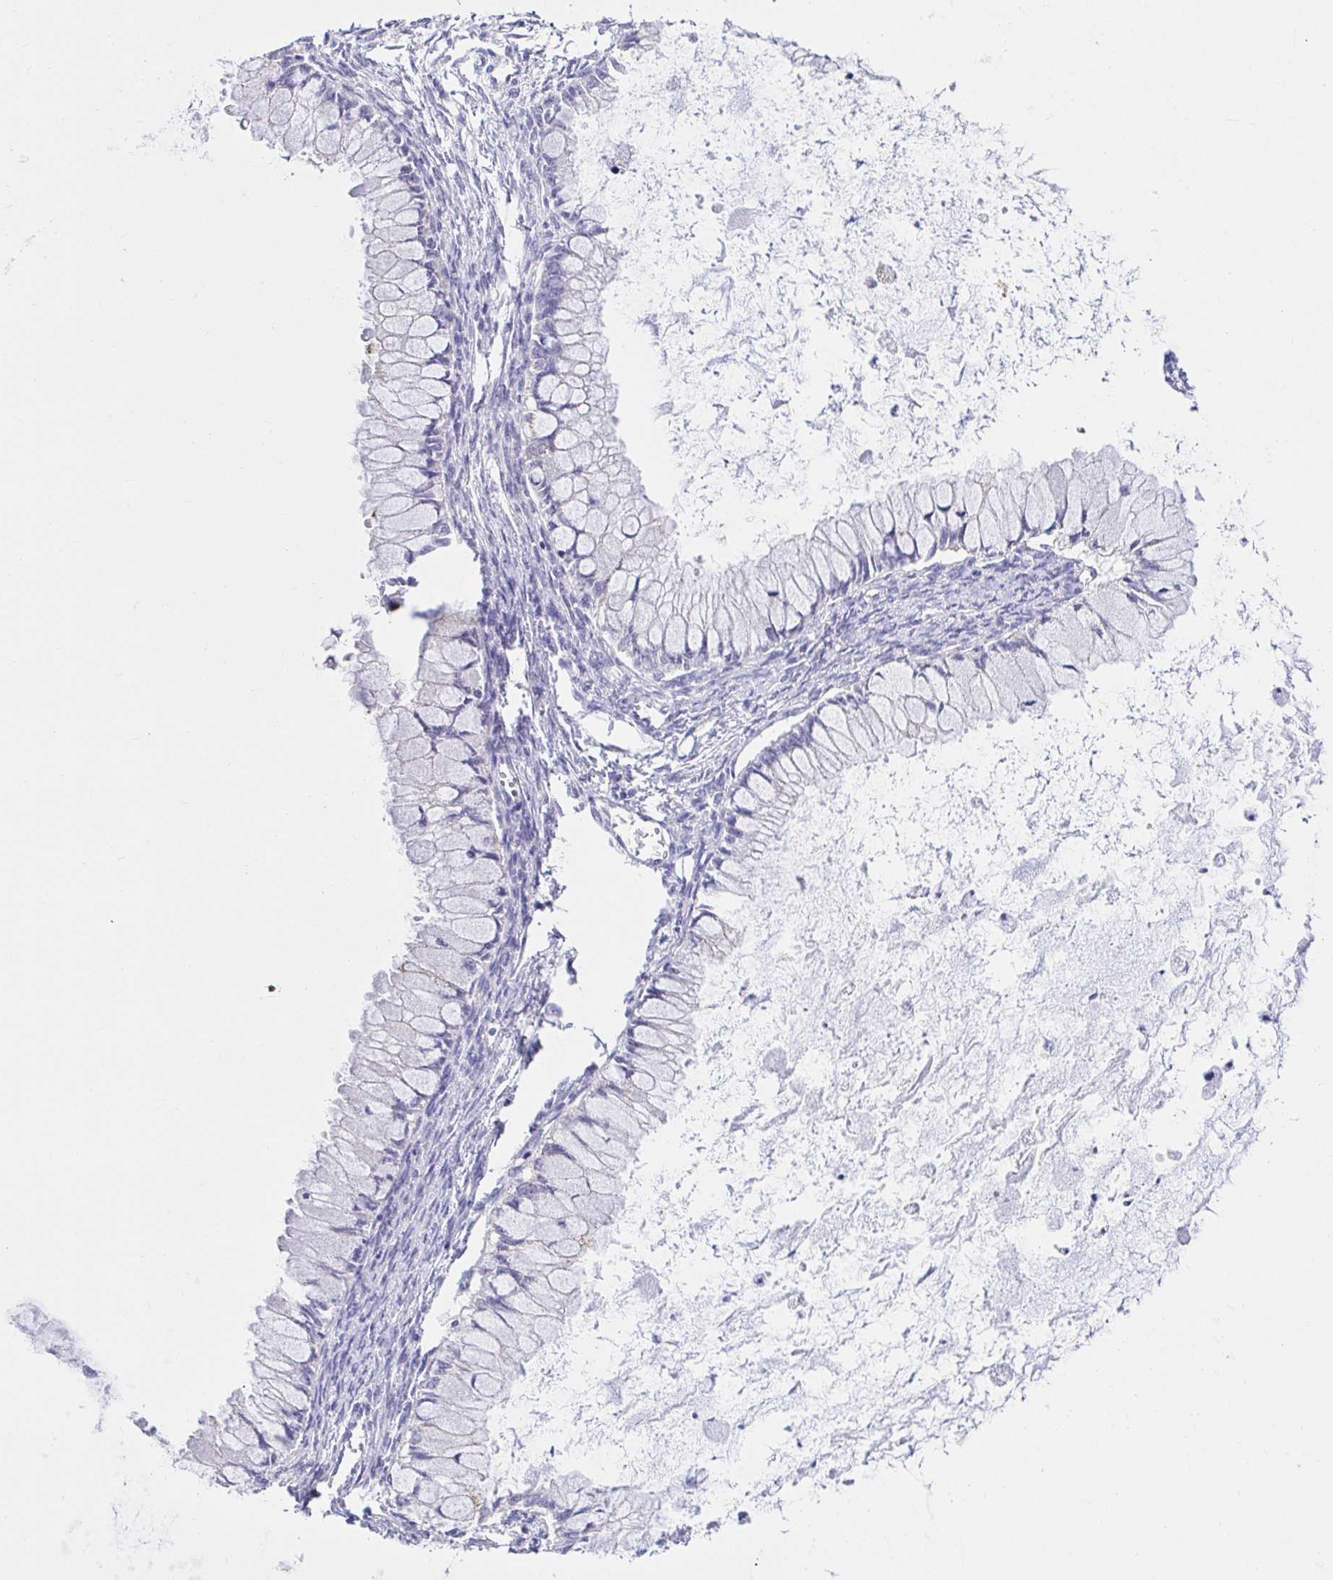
{"staining": {"intensity": "negative", "quantity": "none", "location": "none"}, "tissue": "ovarian cancer", "cell_type": "Tumor cells", "image_type": "cancer", "snomed": [{"axis": "morphology", "description": "Cystadenocarcinoma, mucinous, NOS"}, {"axis": "topography", "description": "Ovary"}], "caption": "DAB (3,3'-diaminobenzidine) immunohistochemical staining of ovarian mucinous cystadenocarcinoma displays no significant positivity in tumor cells.", "gene": "CDO1", "patient": {"sex": "female", "age": 34}}